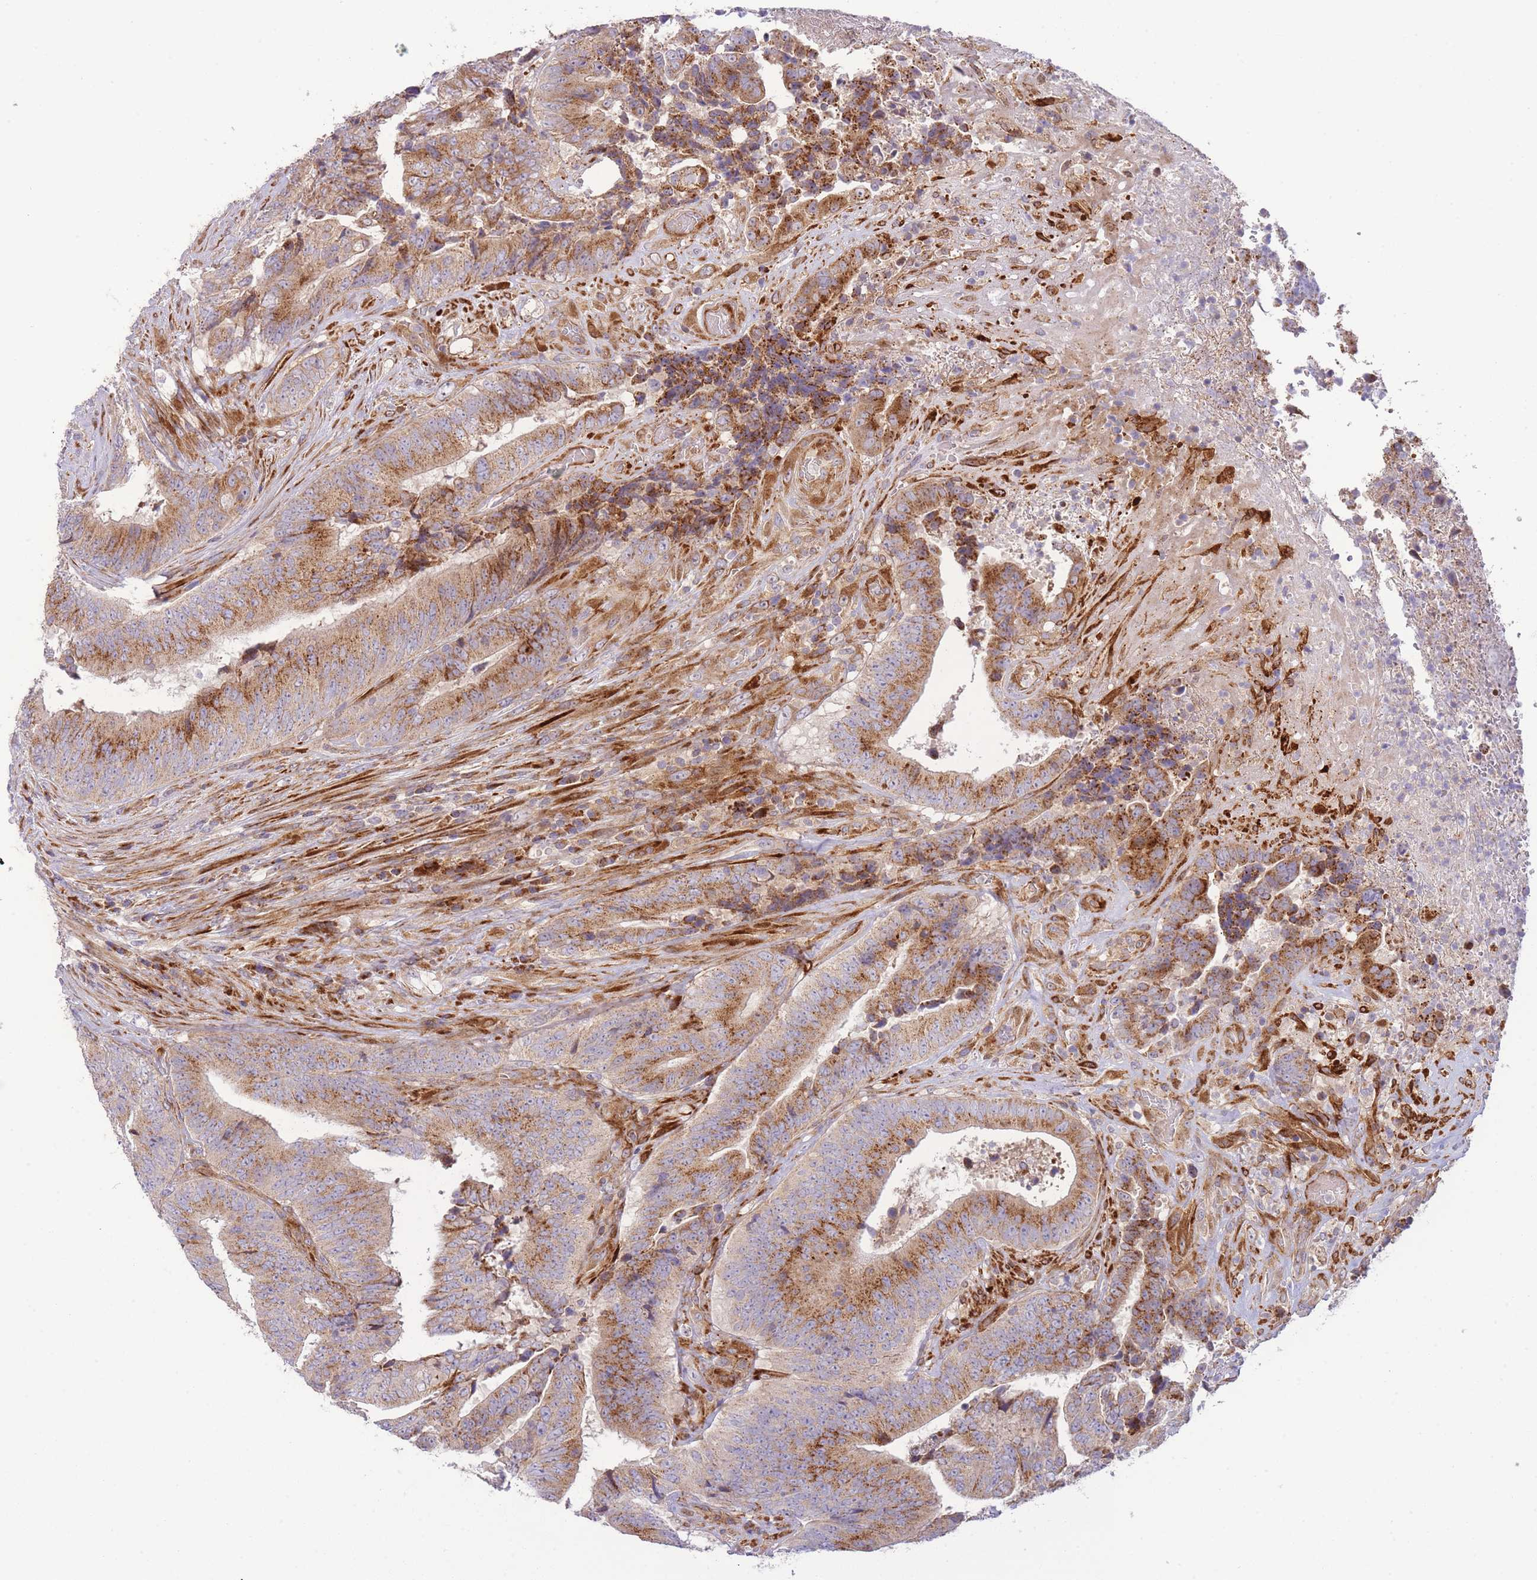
{"staining": {"intensity": "strong", "quantity": "25%-75%", "location": "cytoplasmic/membranous"}, "tissue": "colorectal cancer", "cell_type": "Tumor cells", "image_type": "cancer", "snomed": [{"axis": "morphology", "description": "Adenocarcinoma, NOS"}, {"axis": "topography", "description": "Rectum"}], "caption": "Protein analysis of adenocarcinoma (colorectal) tissue displays strong cytoplasmic/membranous staining in about 25%-75% of tumor cells.", "gene": "ATP5MC2", "patient": {"sex": "male", "age": 72}}